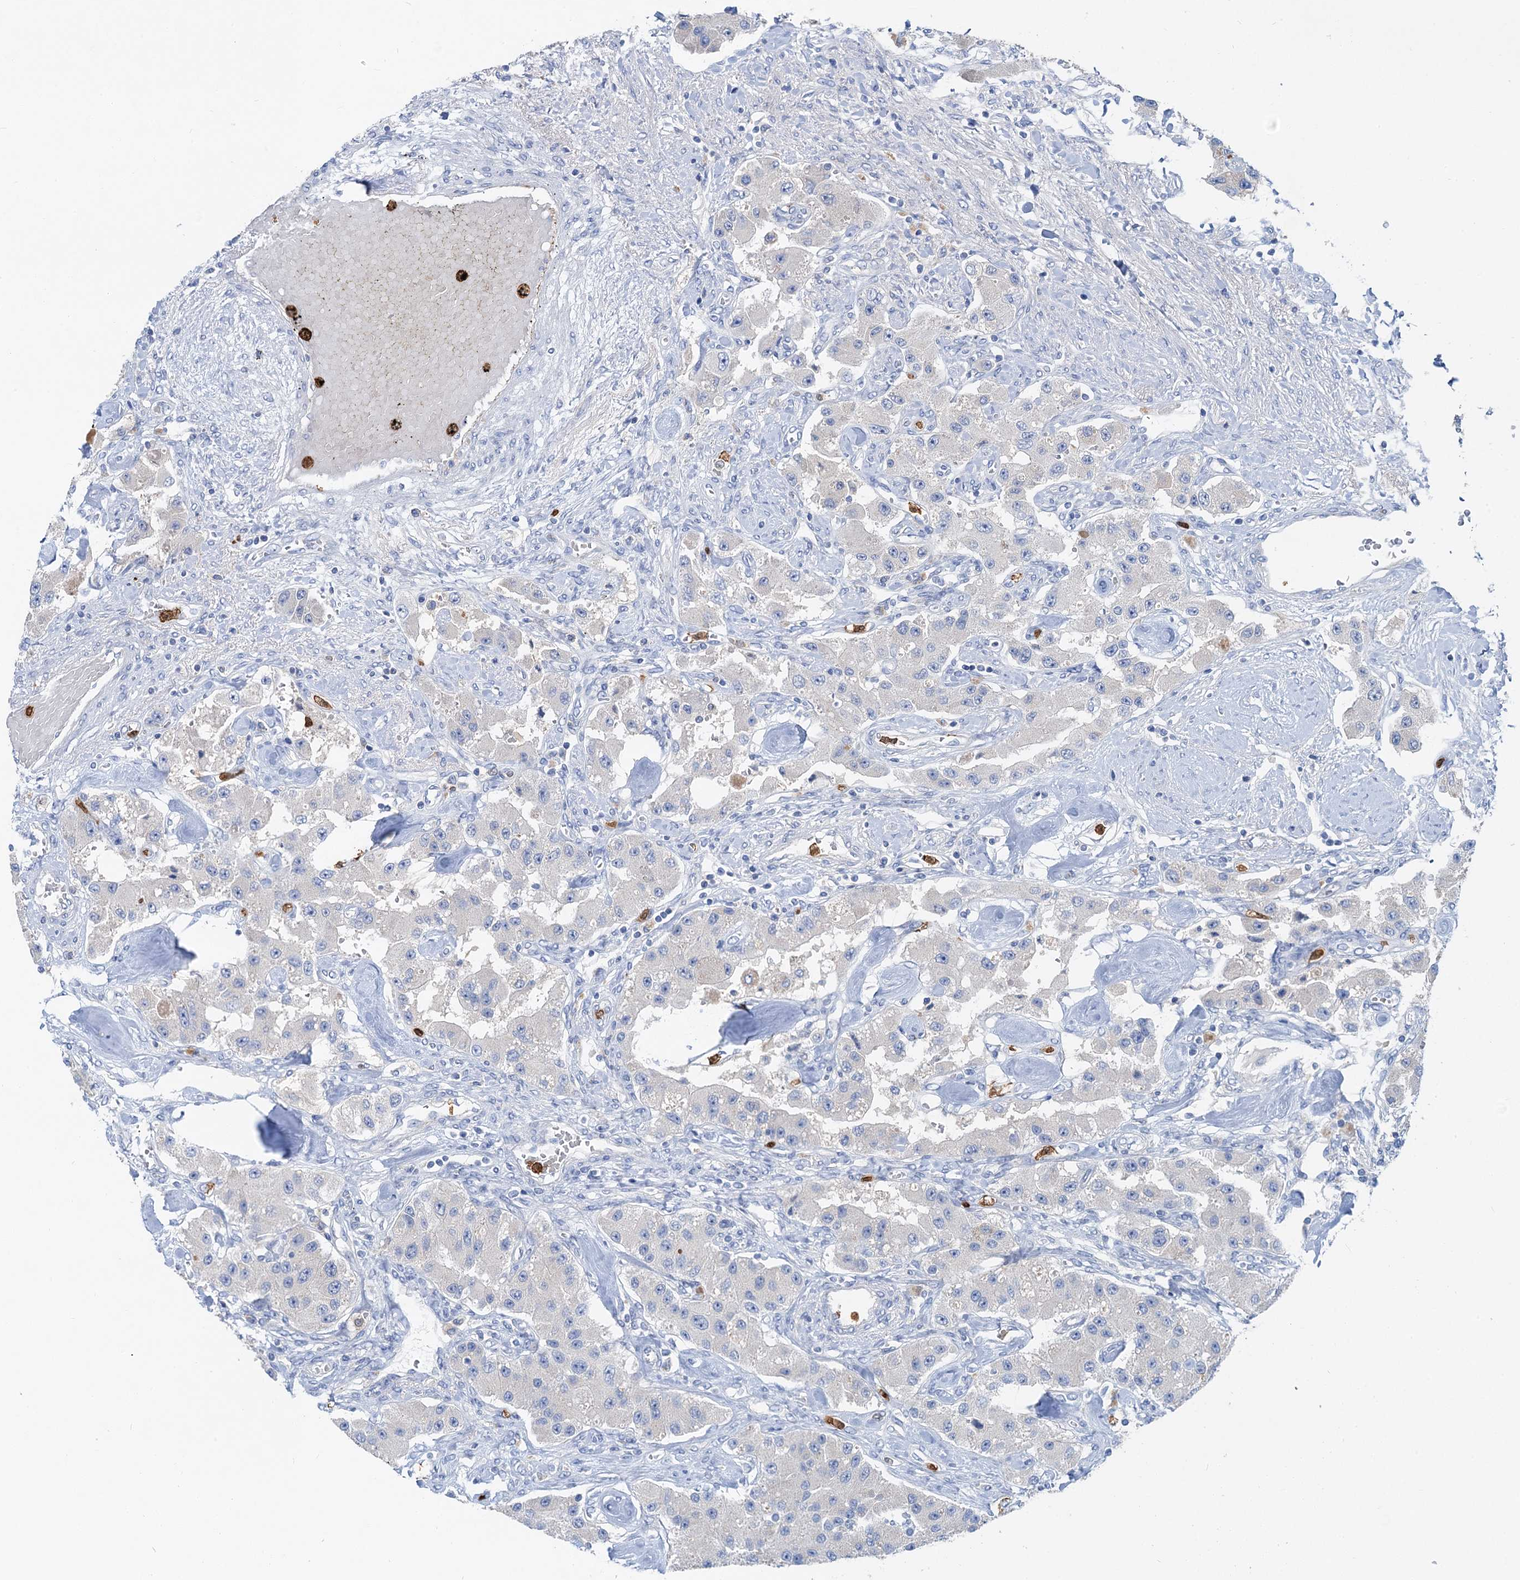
{"staining": {"intensity": "negative", "quantity": "none", "location": "none"}, "tissue": "carcinoid", "cell_type": "Tumor cells", "image_type": "cancer", "snomed": [{"axis": "morphology", "description": "Carcinoid, malignant, NOS"}, {"axis": "topography", "description": "Pancreas"}], "caption": "Tumor cells show no significant protein expression in carcinoid. The staining is performed using DAB (3,3'-diaminobenzidine) brown chromogen with nuclei counter-stained in using hematoxylin.", "gene": "OTOA", "patient": {"sex": "male", "age": 41}}